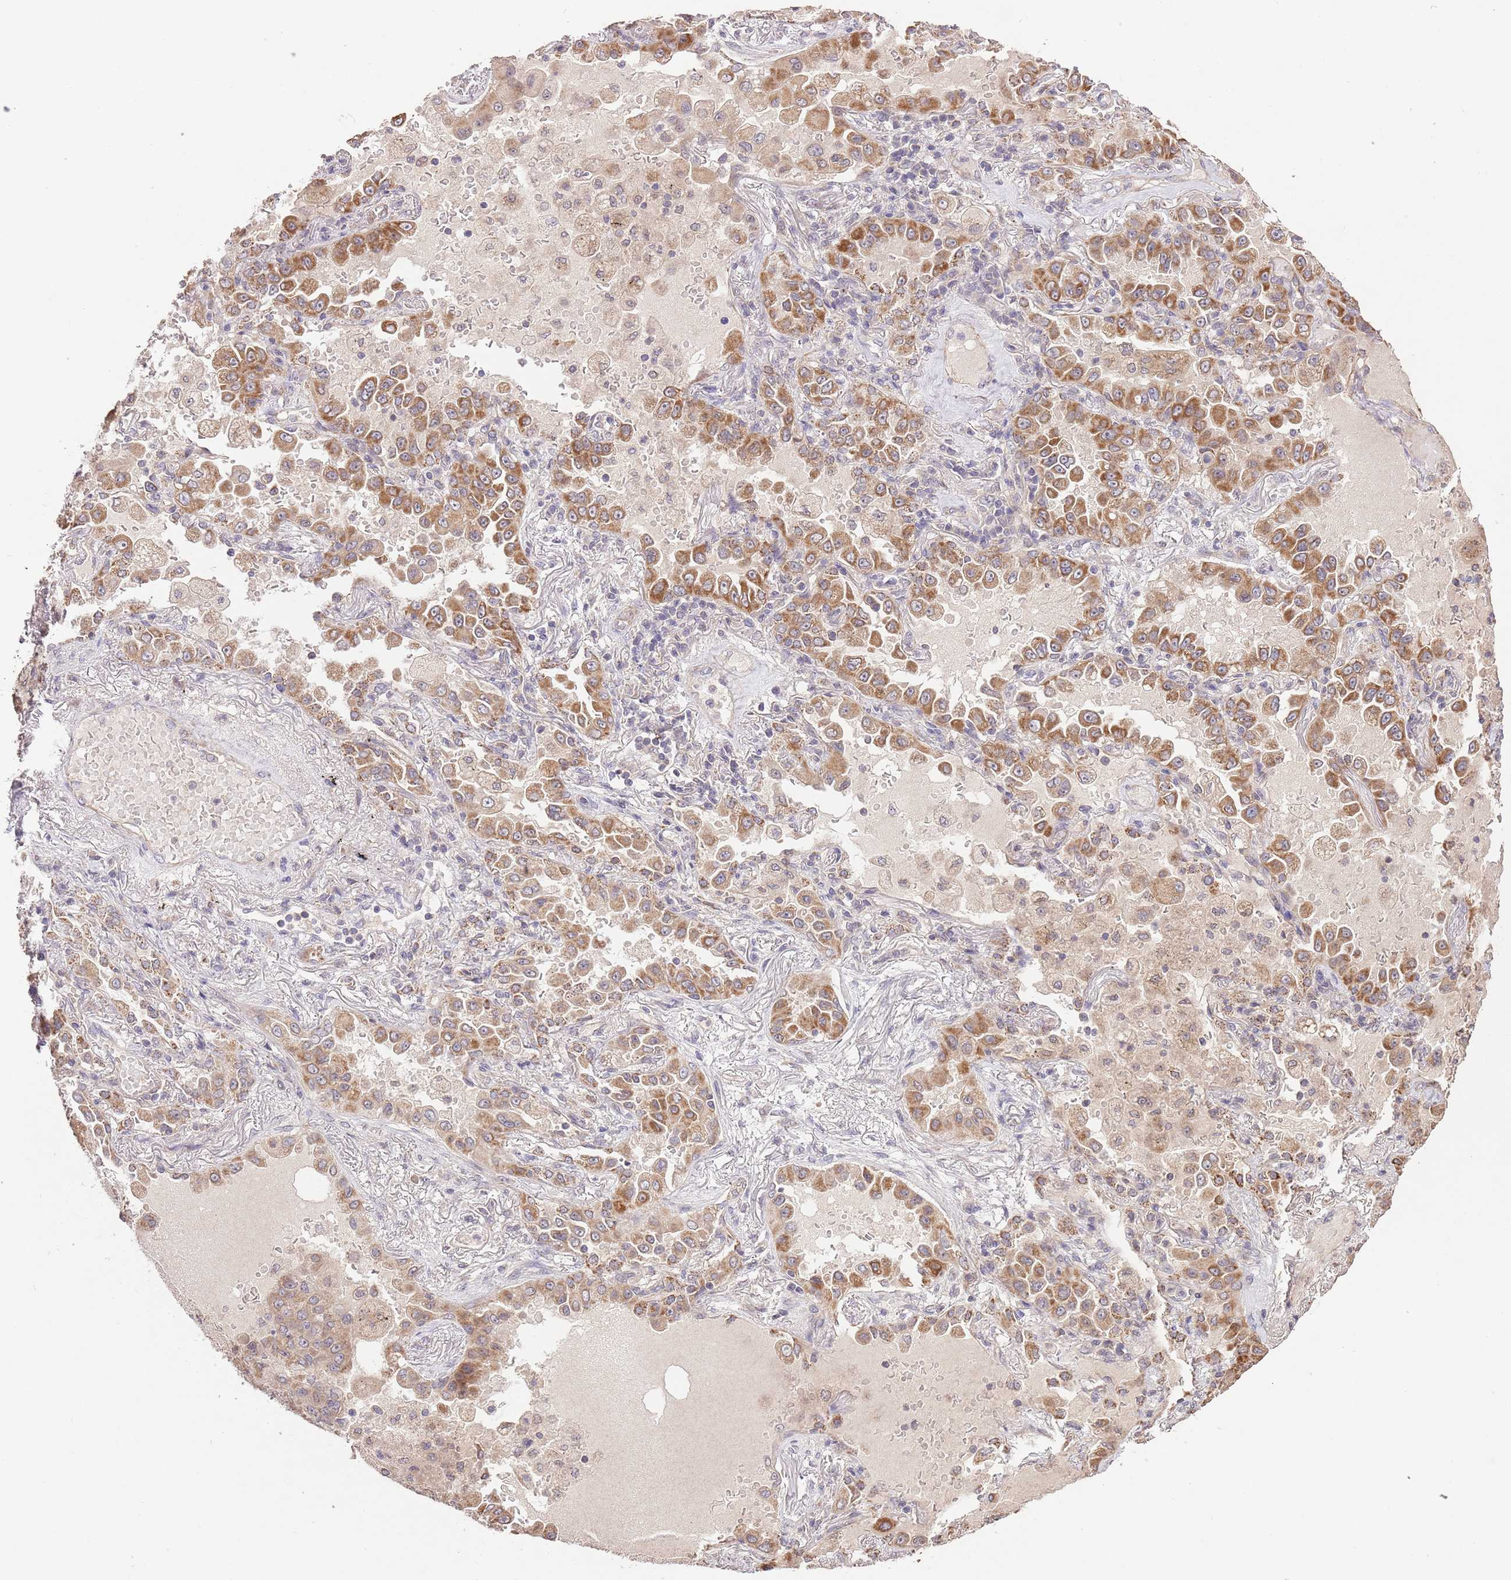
{"staining": {"intensity": "moderate", "quantity": ">75%", "location": "cytoplasmic/membranous"}, "tissue": "lung cancer", "cell_type": "Tumor cells", "image_type": "cancer", "snomed": [{"axis": "morphology", "description": "Squamous cell carcinoma, NOS"}, {"axis": "topography", "description": "Lung"}], "caption": "Immunohistochemistry (IHC) histopathology image of neoplastic tissue: lung squamous cell carcinoma stained using IHC displays medium levels of moderate protein expression localized specifically in the cytoplasmic/membranous of tumor cells, appearing as a cytoplasmic/membranous brown color.", "gene": "IVD", "patient": {"sex": "male", "age": 74}}